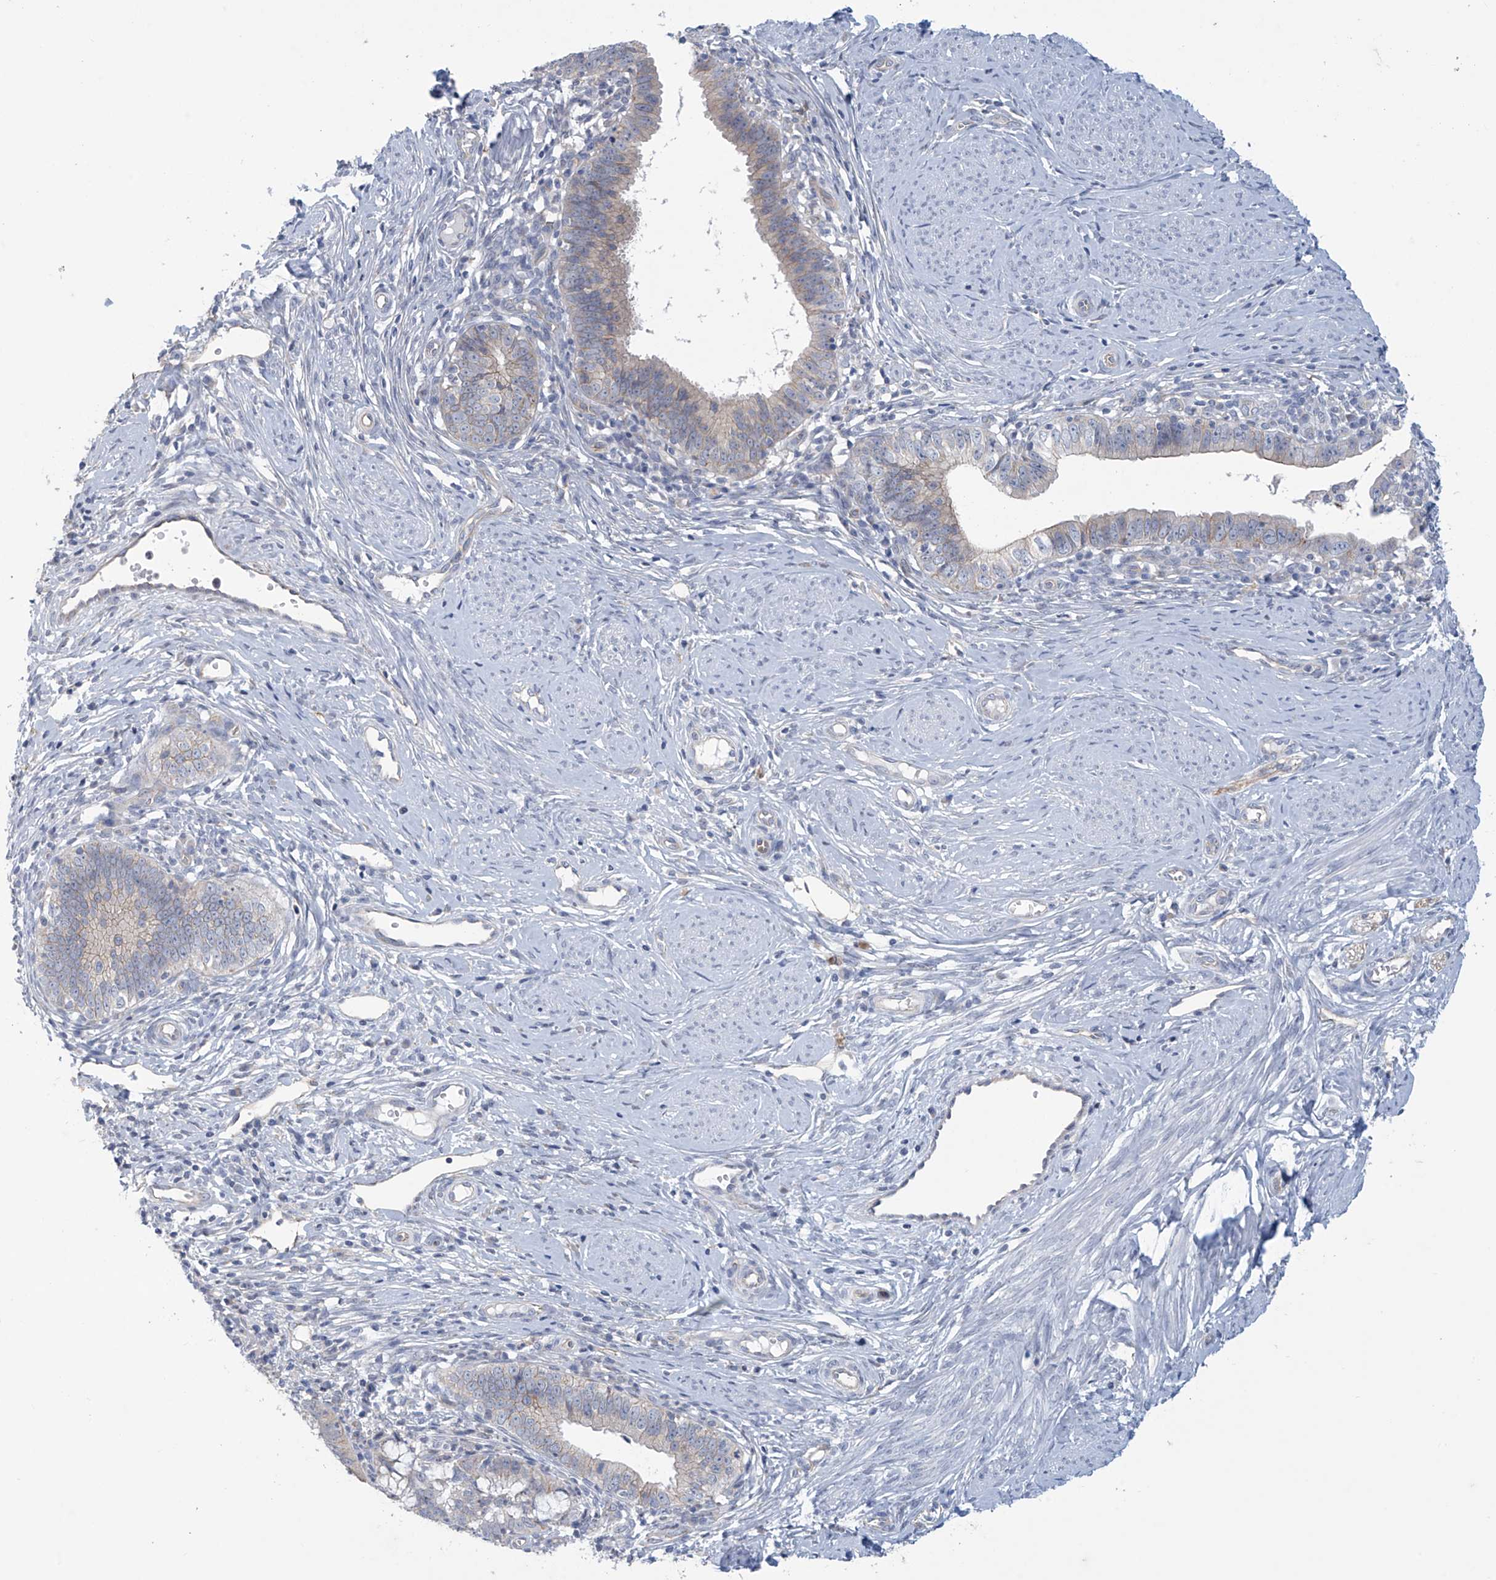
{"staining": {"intensity": "weak", "quantity": "<25%", "location": "cytoplasmic/membranous"}, "tissue": "cervical cancer", "cell_type": "Tumor cells", "image_type": "cancer", "snomed": [{"axis": "morphology", "description": "Adenocarcinoma, NOS"}, {"axis": "topography", "description": "Cervix"}], "caption": "Immunohistochemistry histopathology image of neoplastic tissue: adenocarcinoma (cervical) stained with DAB displays no significant protein expression in tumor cells.", "gene": "ABHD13", "patient": {"sex": "female", "age": 36}}